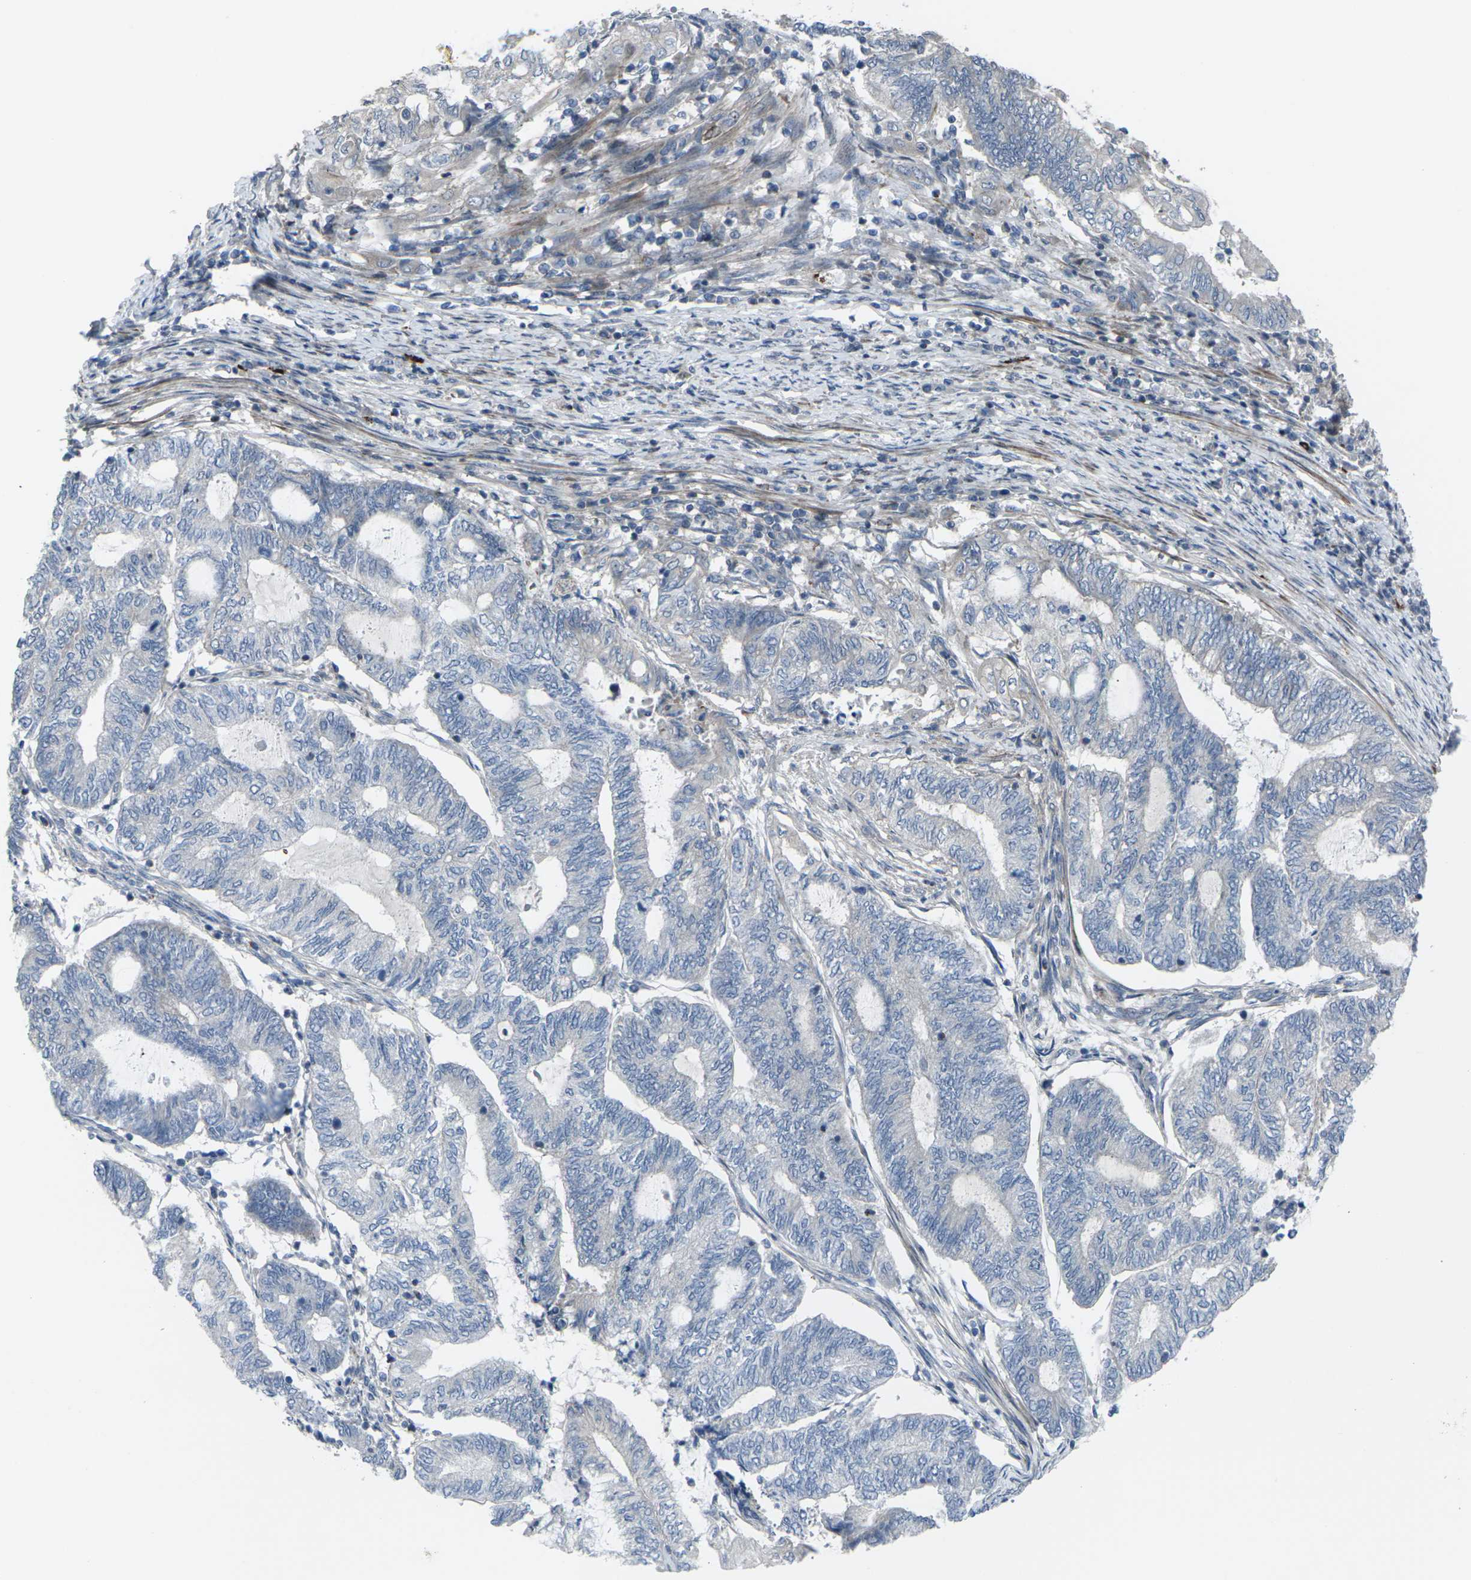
{"staining": {"intensity": "negative", "quantity": "none", "location": "none"}, "tissue": "endometrial cancer", "cell_type": "Tumor cells", "image_type": "cancer", "snomed": [{"axis": "morphology", "description": "Adenocarcinoma, NOS"}, {"axis": "topography", "description": "Uterus"}, {"axis": "topography", "description": "Endometrium"}], "caption": "Tumor cells show no significant protein positivity in endometrial cancer.", "gene": "CCR10", "patient": {"sex": "female", "age": 70}}